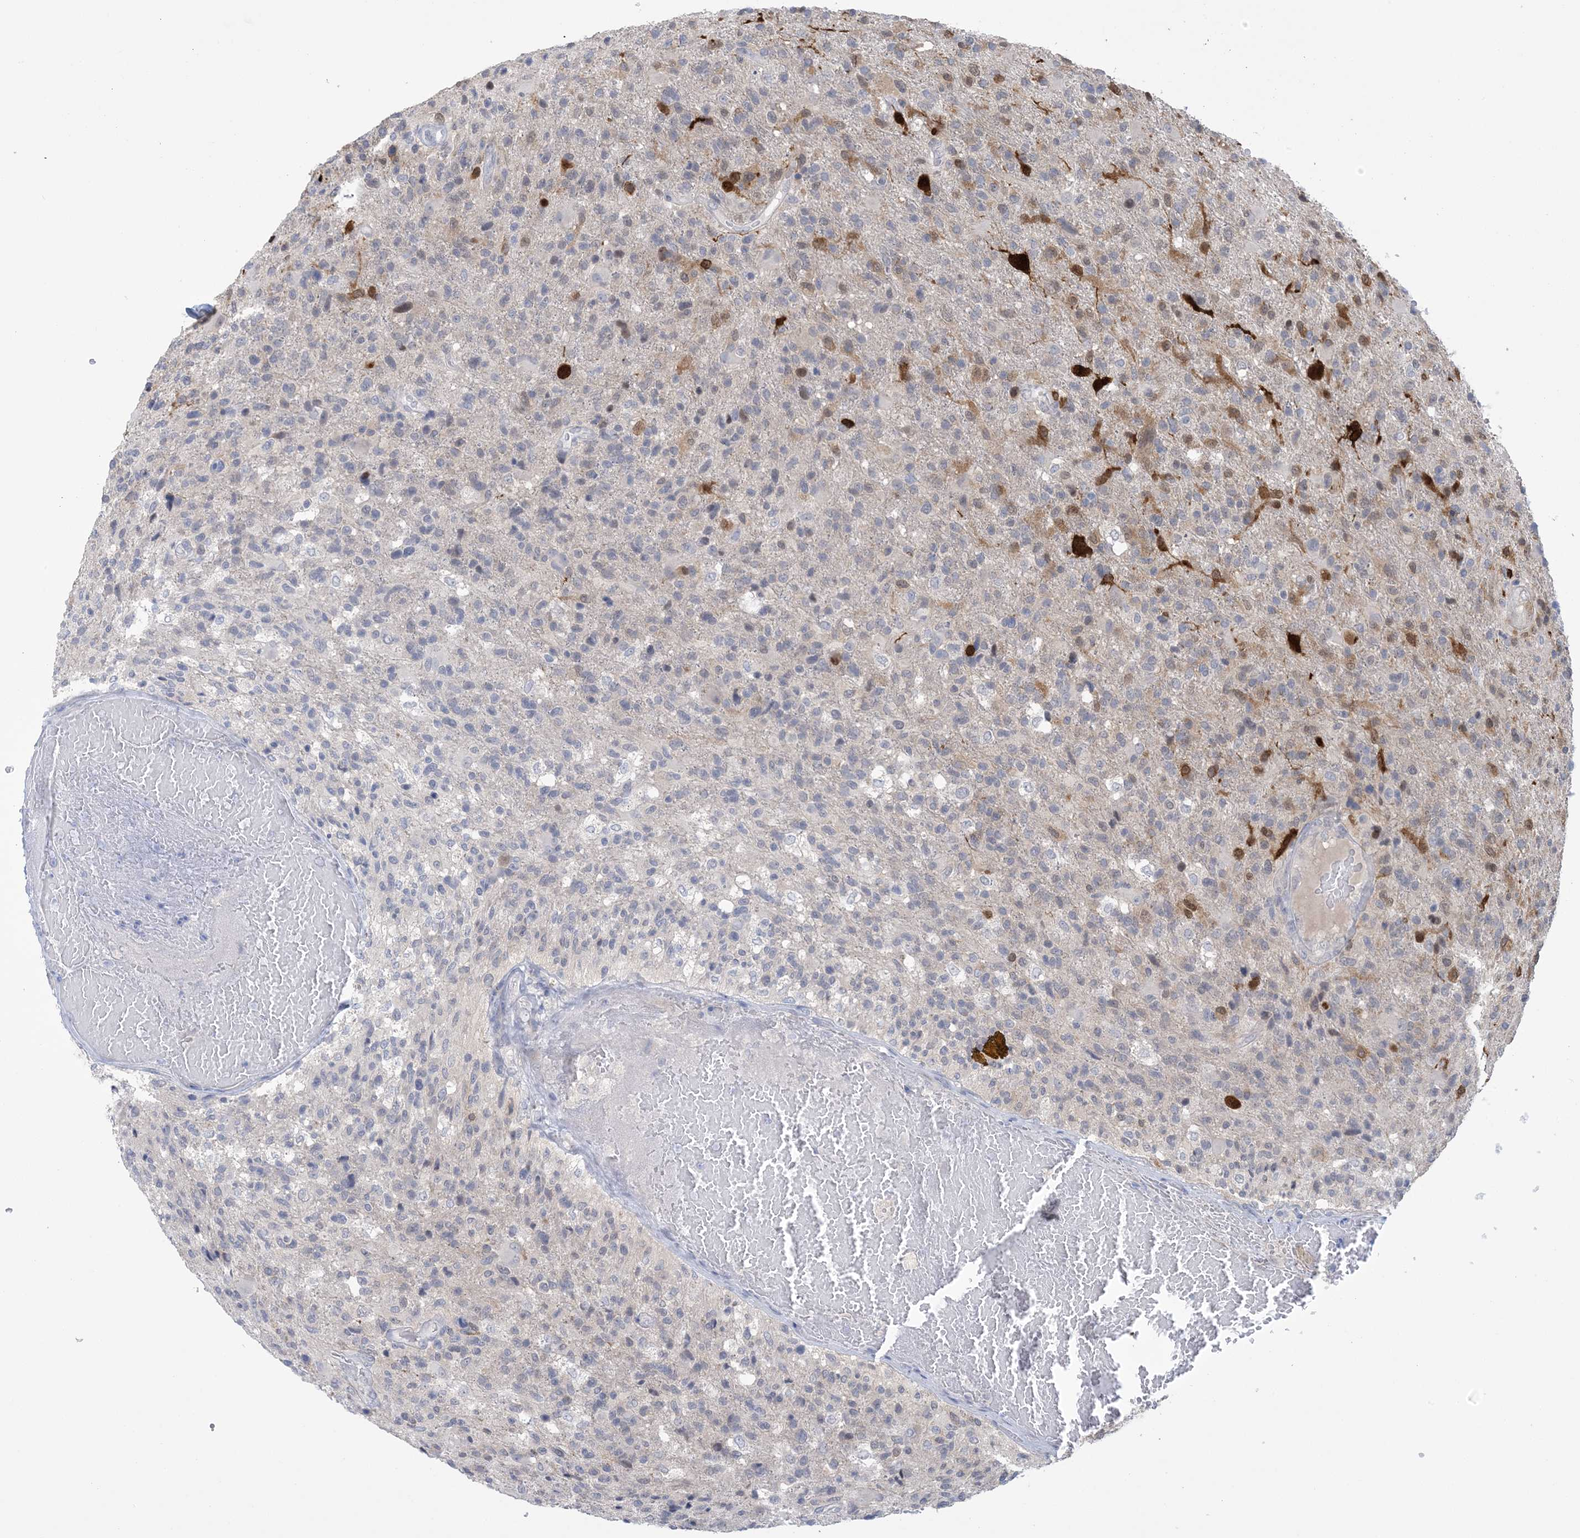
{"staining": {"intensity": "negative", "quantity": "none", "location": "none"}, "tissue": "glioma", "cell_type": "Tumor cells", "image_type": "cancer", "snomed": [{"axis": "morphology", "description": "Glioma, malignant, High grade"}, {"axis": "topography", "description": "Brain"}], "caption": "Protein analysis of malignant glioma (high-grade) reveals no significant expression in tumor cells.", "gene": "HMGCS1", "patient": {"sex": "male", "age": 72}}